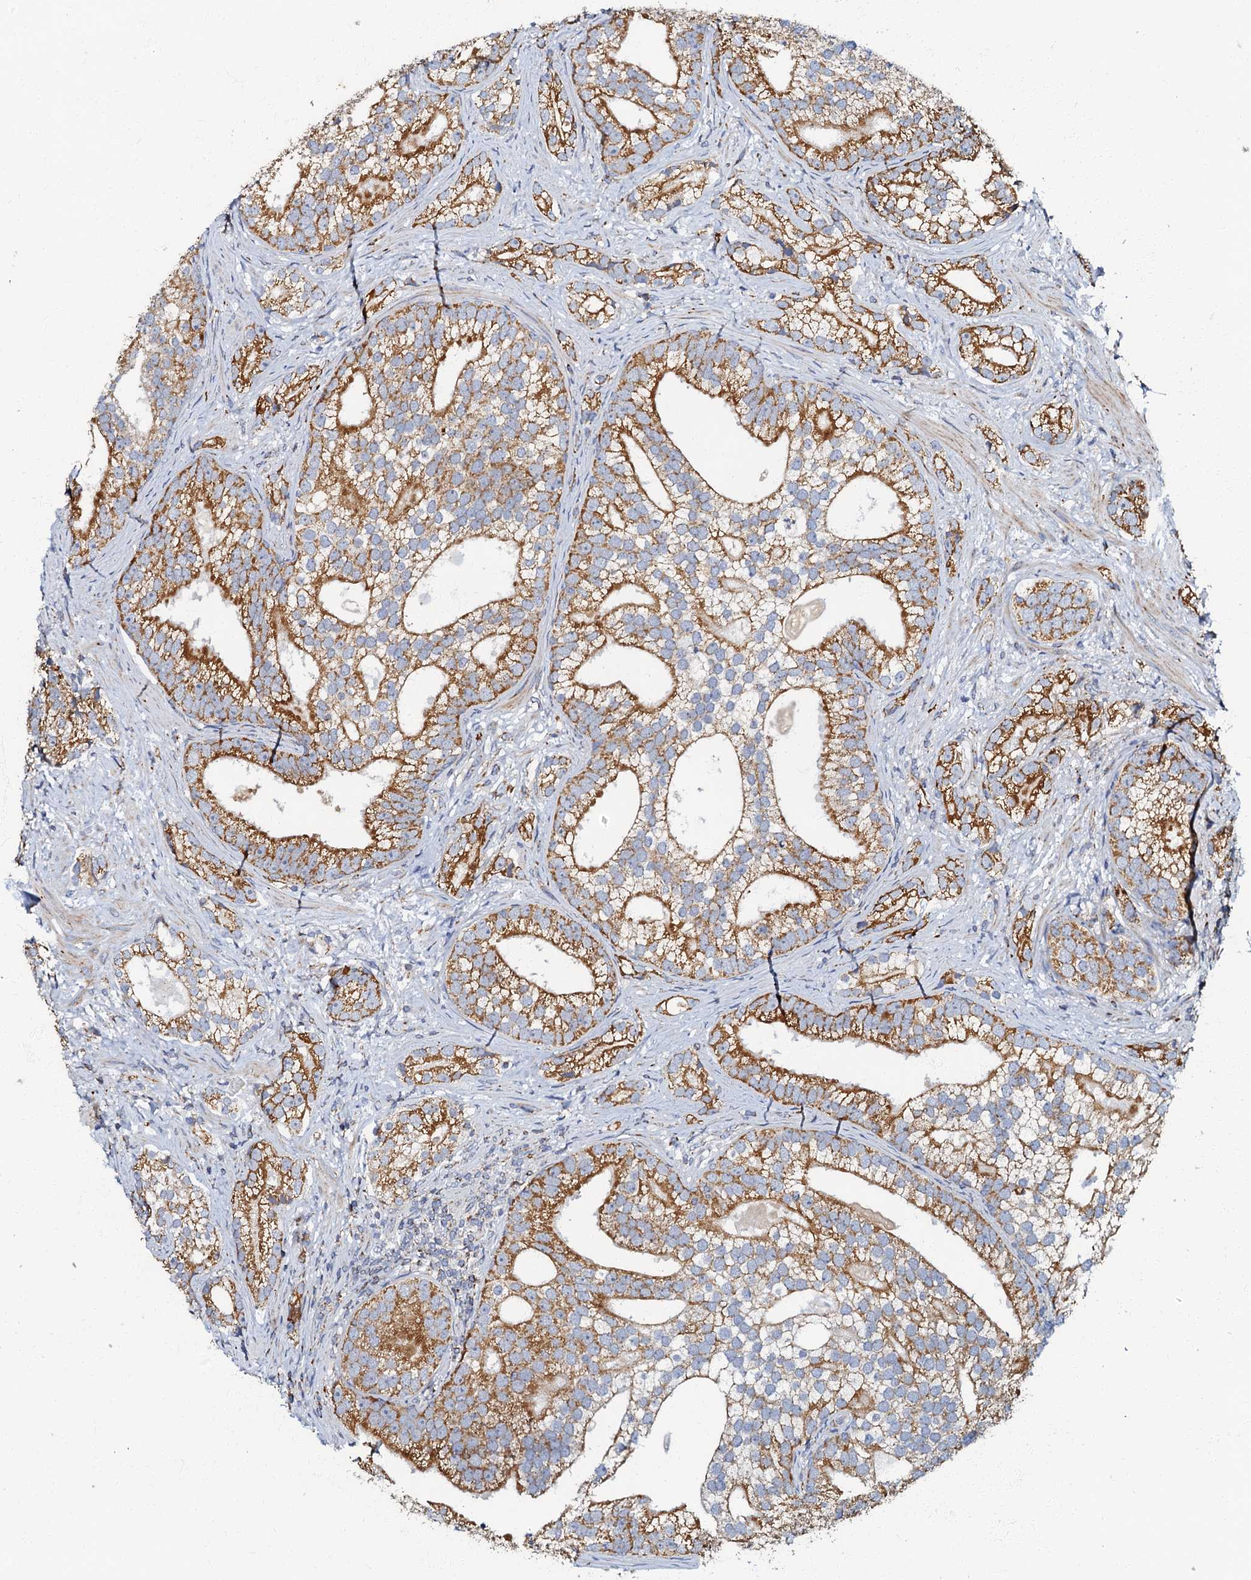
{"staining": {"intensity": "moderate", "quantity": ">75%", "location": "cytoplasmic/membranous"}, "tissue": "prostate cancer", "cell_type": "Tumor cells", "image_type": "cancer", "snomed": [{"axis": "morphology", "description": "Adenocarcinoma, High grade"}, {"axis": "topography", "description": "Prostate"}], "caption": "The immunohistochemical stain highlights moderate cytoplasmic/membranous staining in tumor cells of prostate cancer tissue.", "gene": "NDUFA12", "patient": {"sex": "male", "age": 75}}